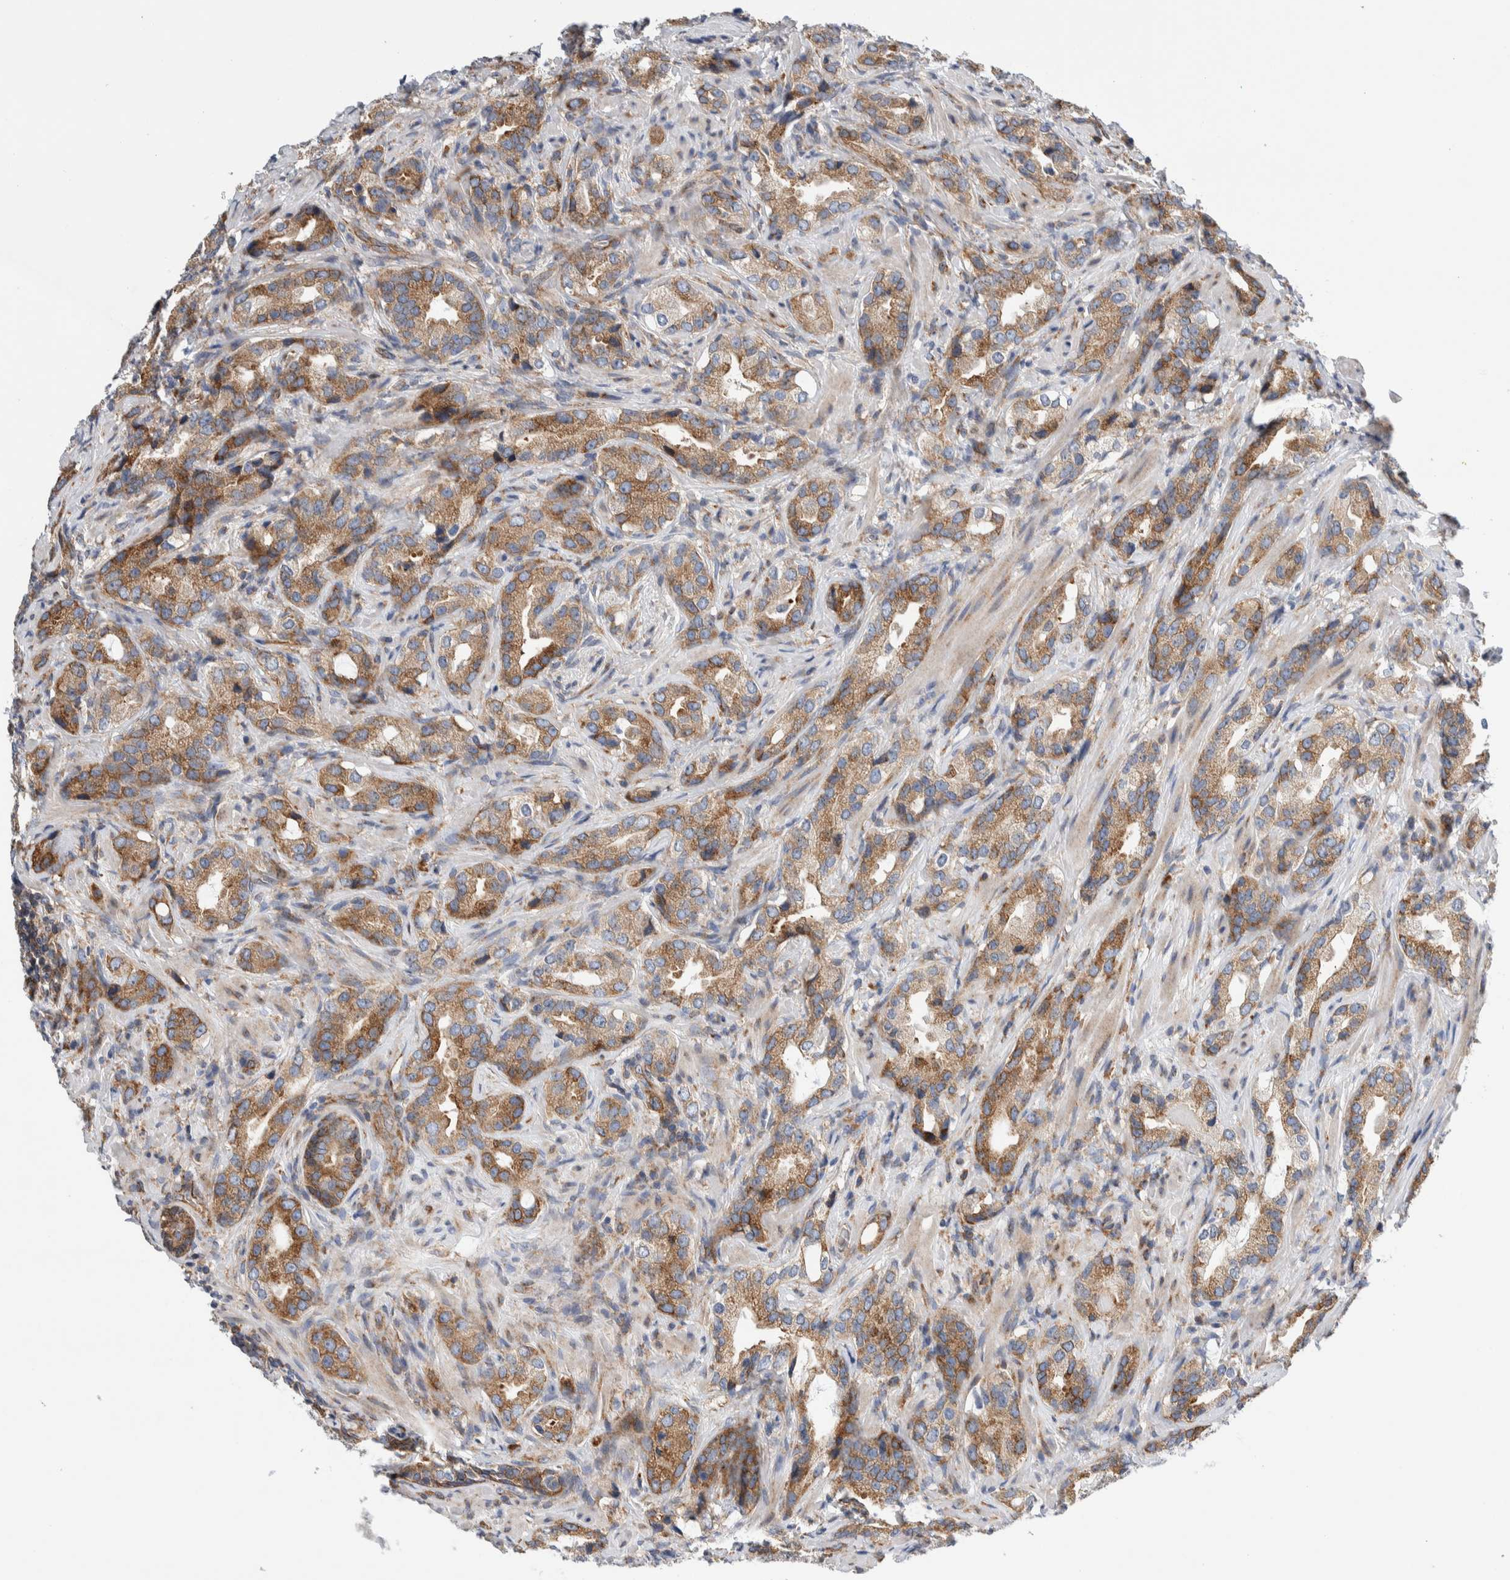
{"staining": {"intensity": "moderate", "quantity": ">75%", "location": "cytoplasmic/membranous"}, "tissue": "prostate cancer", "cell_type": "Tumor cells", "image_type": "cancer", "snomed": [{"axis": "morphology", "description": "Adenocarcinoma, High grade"}, {"axis": "topography", "description": "Prostate"}], "caption": "Protein expression analysis of human prostate cancer reveals moderate cytoplasmic/membranous staining in approximately >75% of tumor cells. Using DAB (brown) and hematoxylin (blue) stains, captured at high magnification using brightfield microscopy.", "gene": "RACK1", "patient": {"sex": "male", "age": 63}}